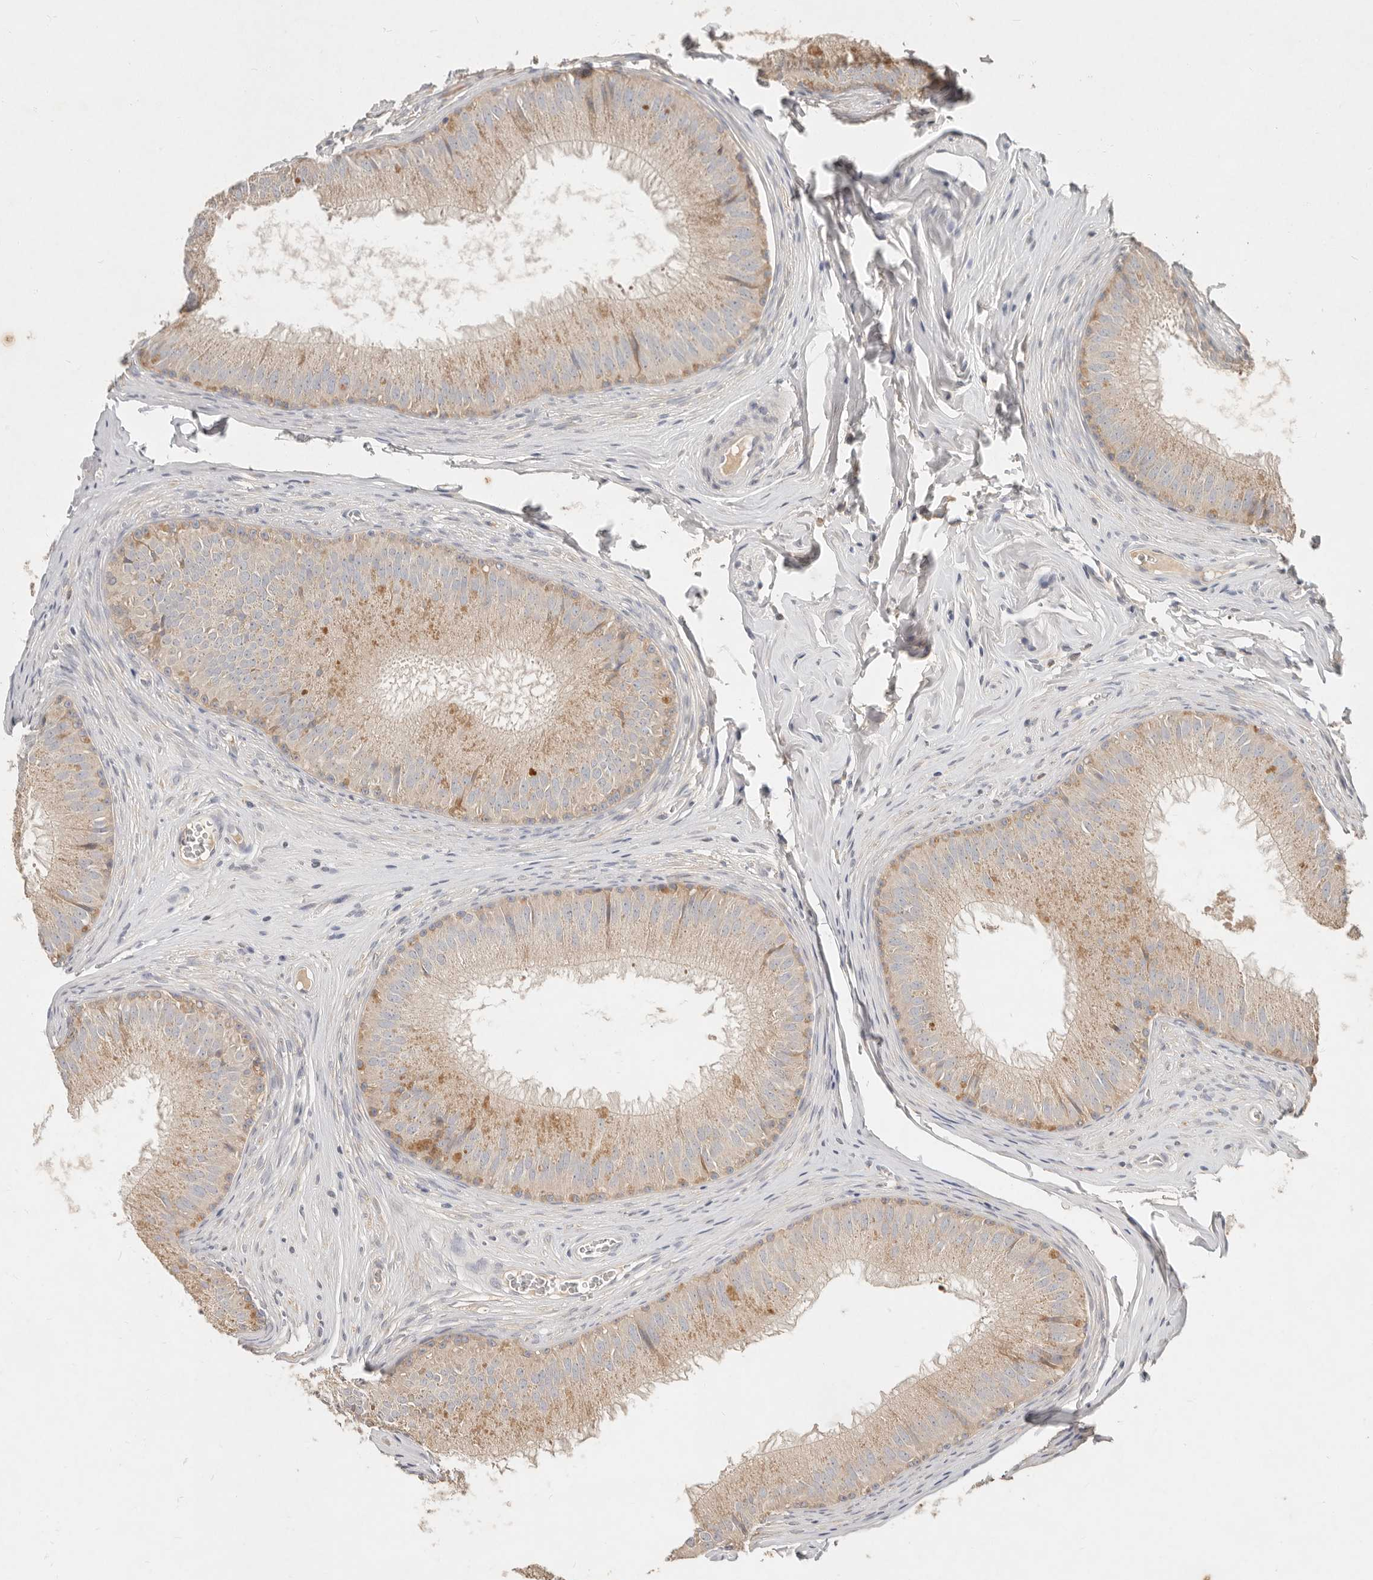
{"staining": {"intensity": "moderate", "quantity": ">75%", "location": "cytoplasmic/membranous"}, "tissue": "epididymis", "cell_type": "Glandular cells", "image_type": "normal", "snomed": [{"axis": "morphology", "description": "Normal tissue, NOS"}, {"axis": "topography", "description": "Epididymis"}], "caption": "This is a micrograph of immunohistochemistry (IHC) staining of benign epididymis, which shows moderate expression in the cytoplasmic/membranous of glandular cells.", "gene": "ARHGEF10L", "patient": {"sex": "male", "age": 32}}